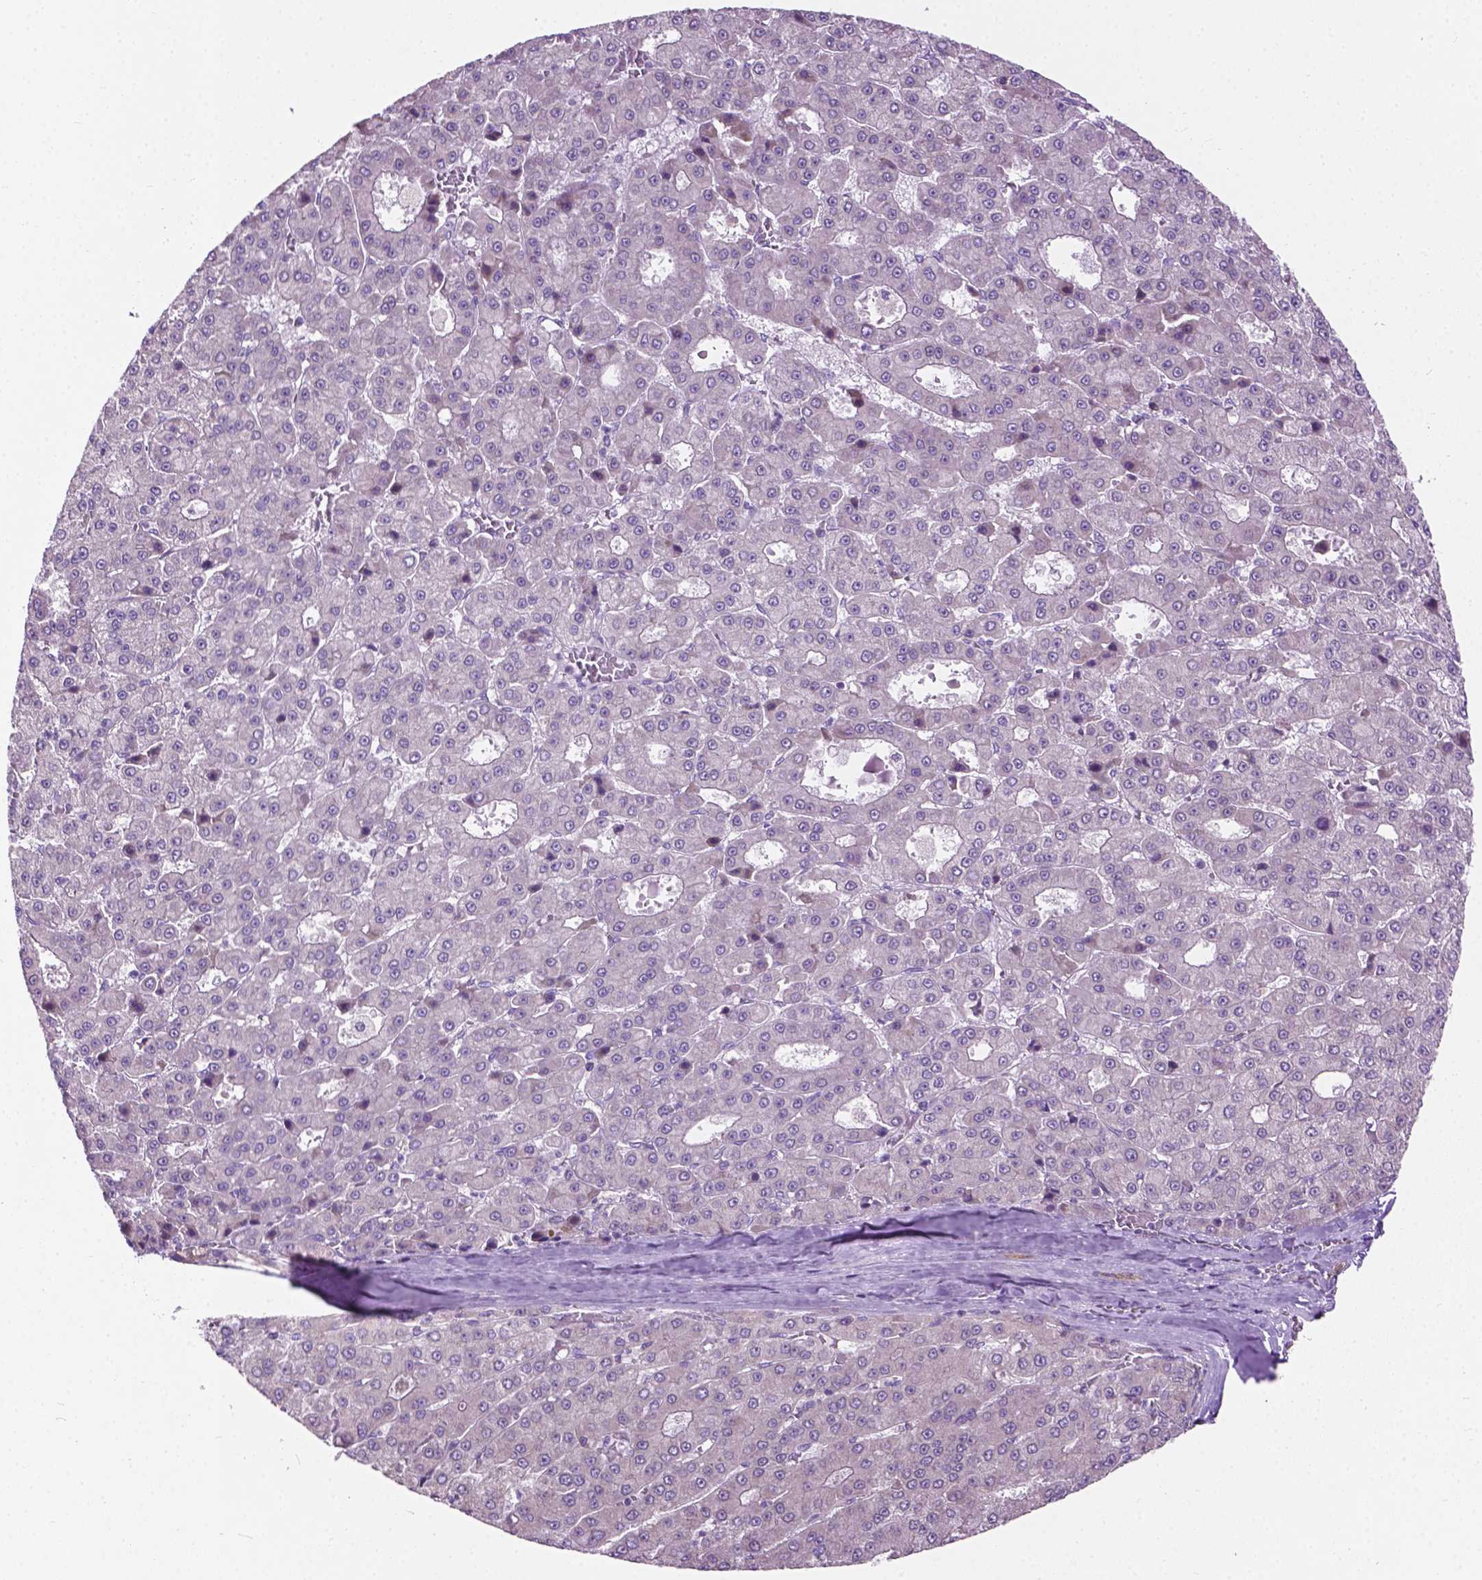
{"staining": {"intensity": "negative", "quantity": "none", "location": "none"}, "tissue": "liver cancer", "cell_type": "Tumor cells", "image_type": "cancer", "snomed": [{"axis": "morphology", "description": "Carcinoma, Hepatocellular, NOS"}, {"axis": "topography", "description": "Liver"}], "caption": "Human hepatocellular carcinoma (liver) stained for a protein using immunohistochemistry (IHC) displays no expression in tumor cells.", "gene": "MZT1", "patient": {"sex": "male", "age": 70}}